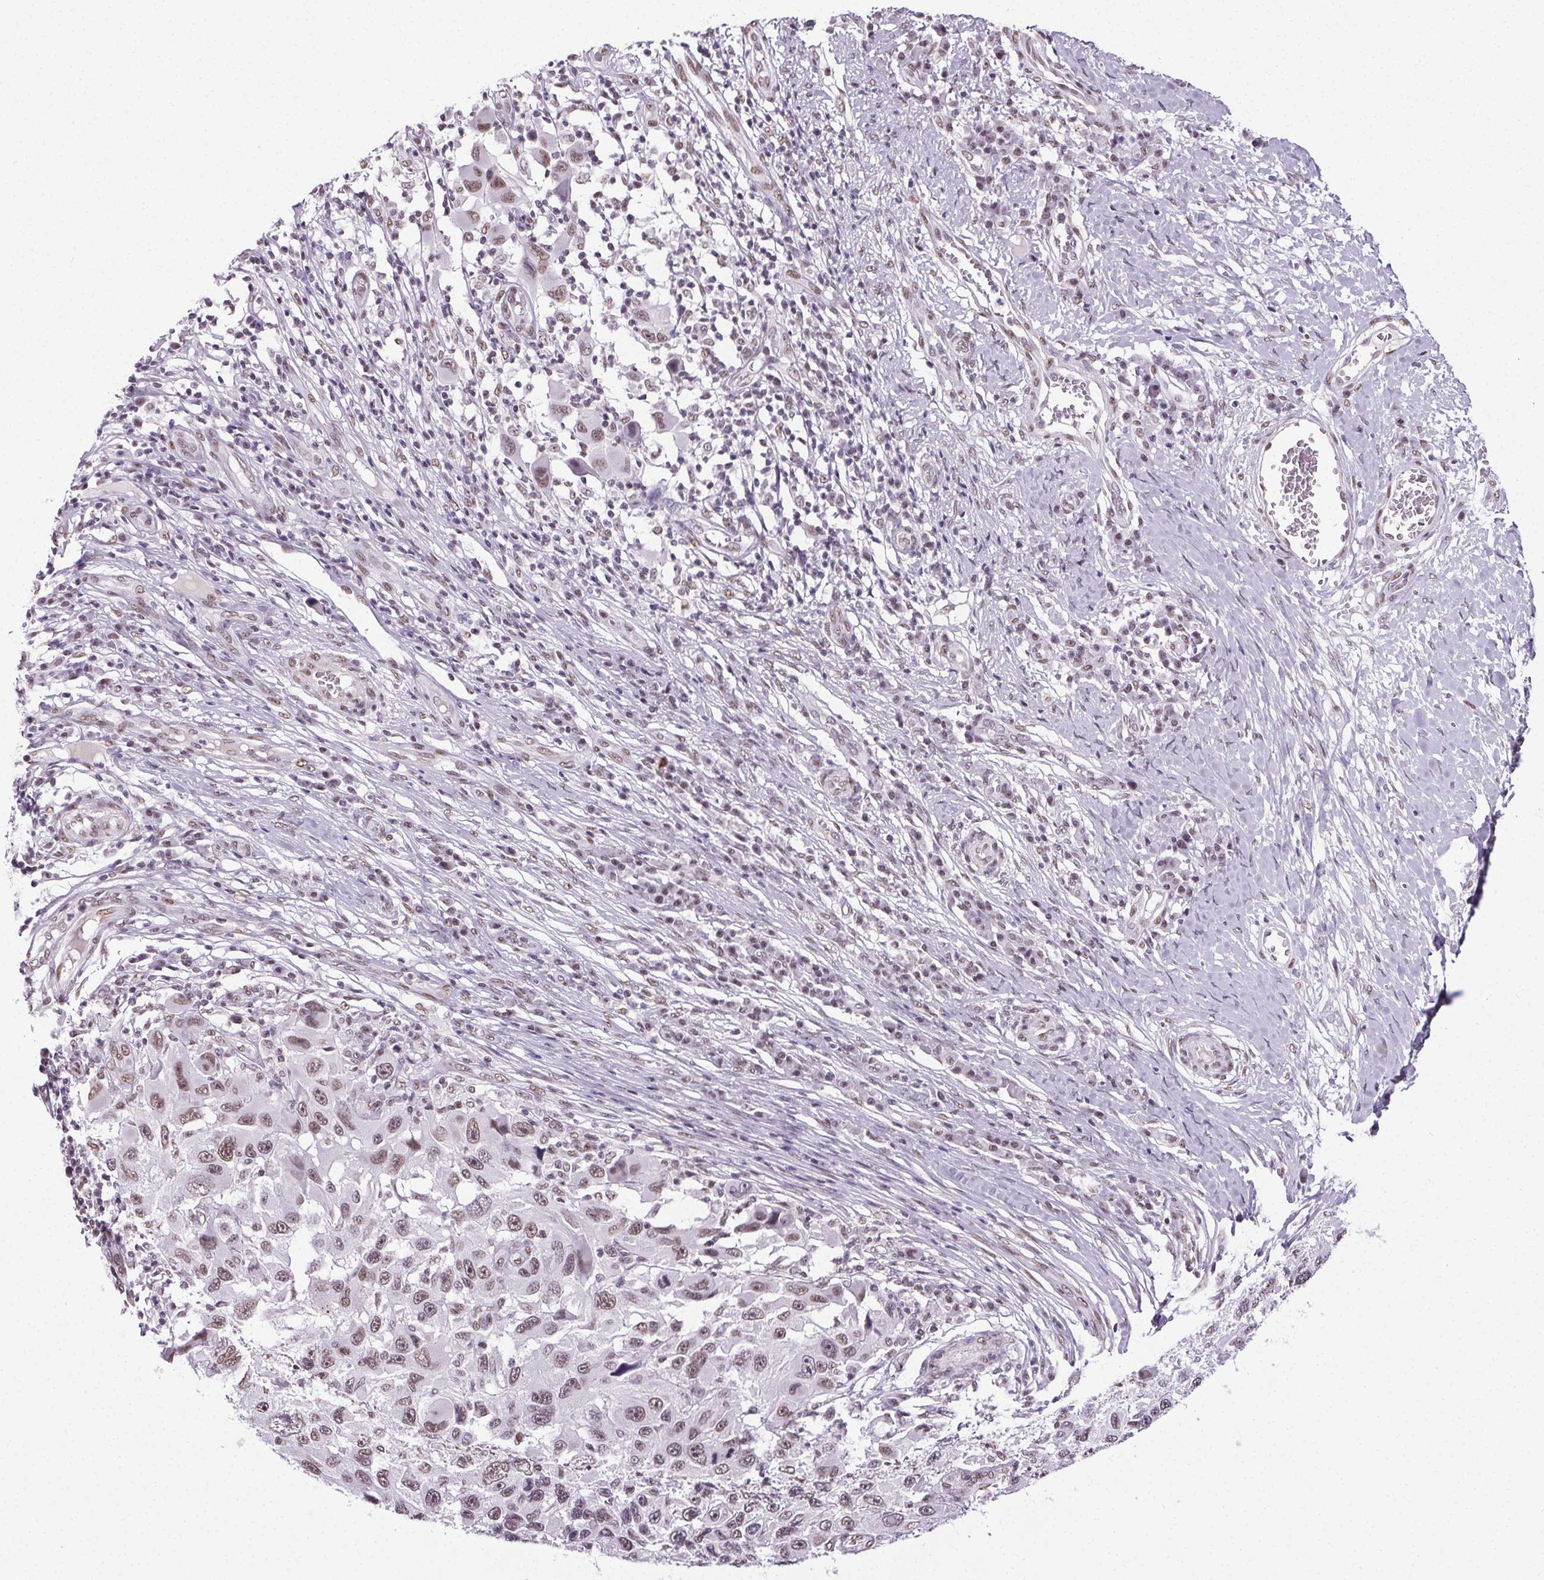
{"staining": {"intensity": "moderate", "quantity": "25%-75%", "location": "nuclear"}, "tissue": "melanoma", "cell_type": "Tumor cells", "image_type": "cancer", "snomed": [{"axis": "morphology", "description": "Malignant melanoma, NOS"}, {"axis": "topography", "description": "Skin"}], "caption": "Malignant melanoma stained for a protein reveals moderate nuclear positivity in tumor cells.", "gene": "GP6", "patient": {"sex": "male", "age": 53}}